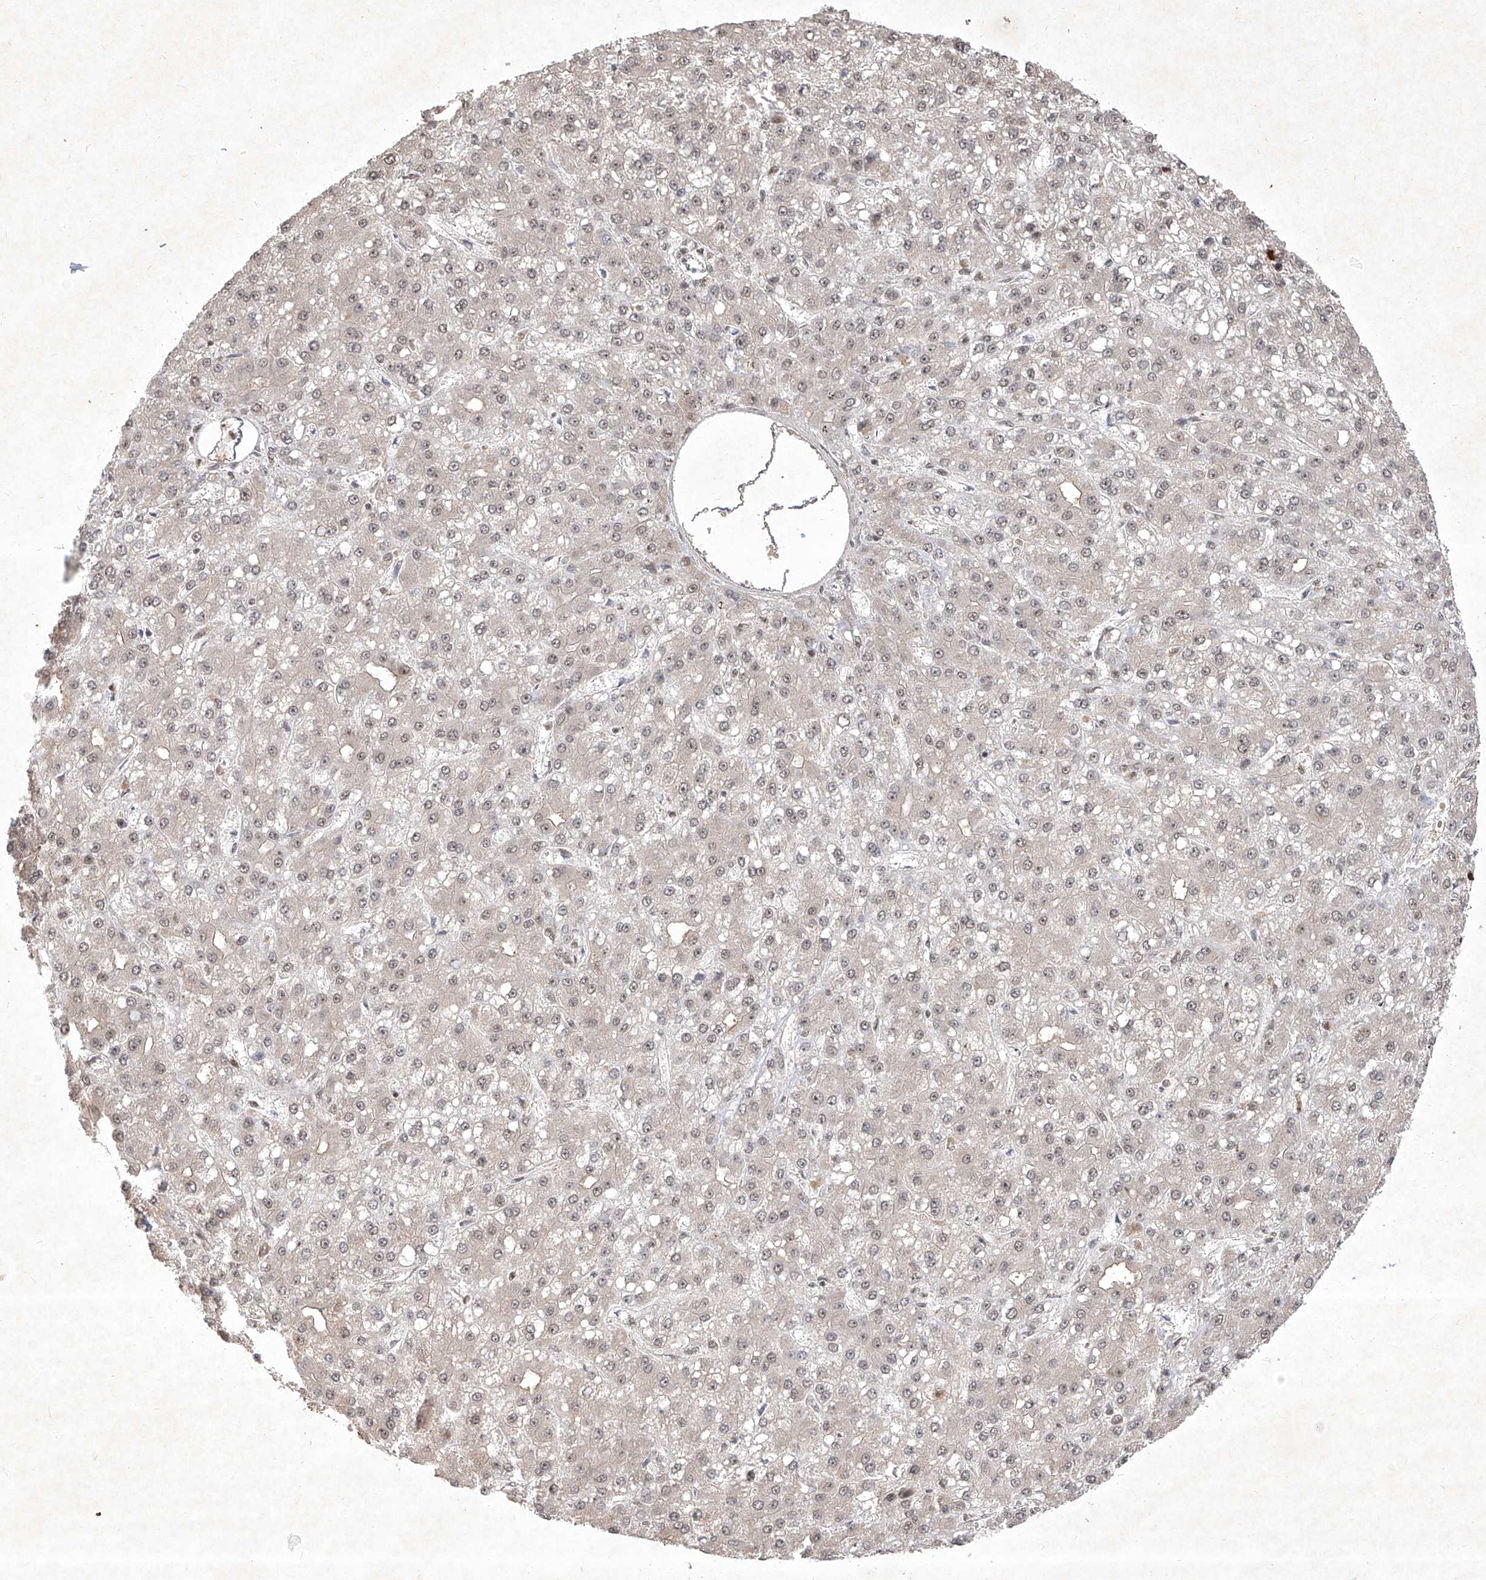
{"staining": {"intensity": "weak", "quantity": "25%-75%", "location": "nuclear"}, "tissue": "liver cancer", "cell_type": "Tumor cells", "image_type": "cancer", "snomed": [{"axis": "morphology", "description": "Carcinoma, Hepatocellular, NOS"}, {"axis": "topography", "description": "Liver"}], "caption": "Approximately 25%-75% of tumor cells in liver hepatocellular carcinoma display weak nuclear protein positivity as visualized by brown immunohistochemical staining.", "gene": "IRF2", "patient": {"sex": "male", "age": 67}}